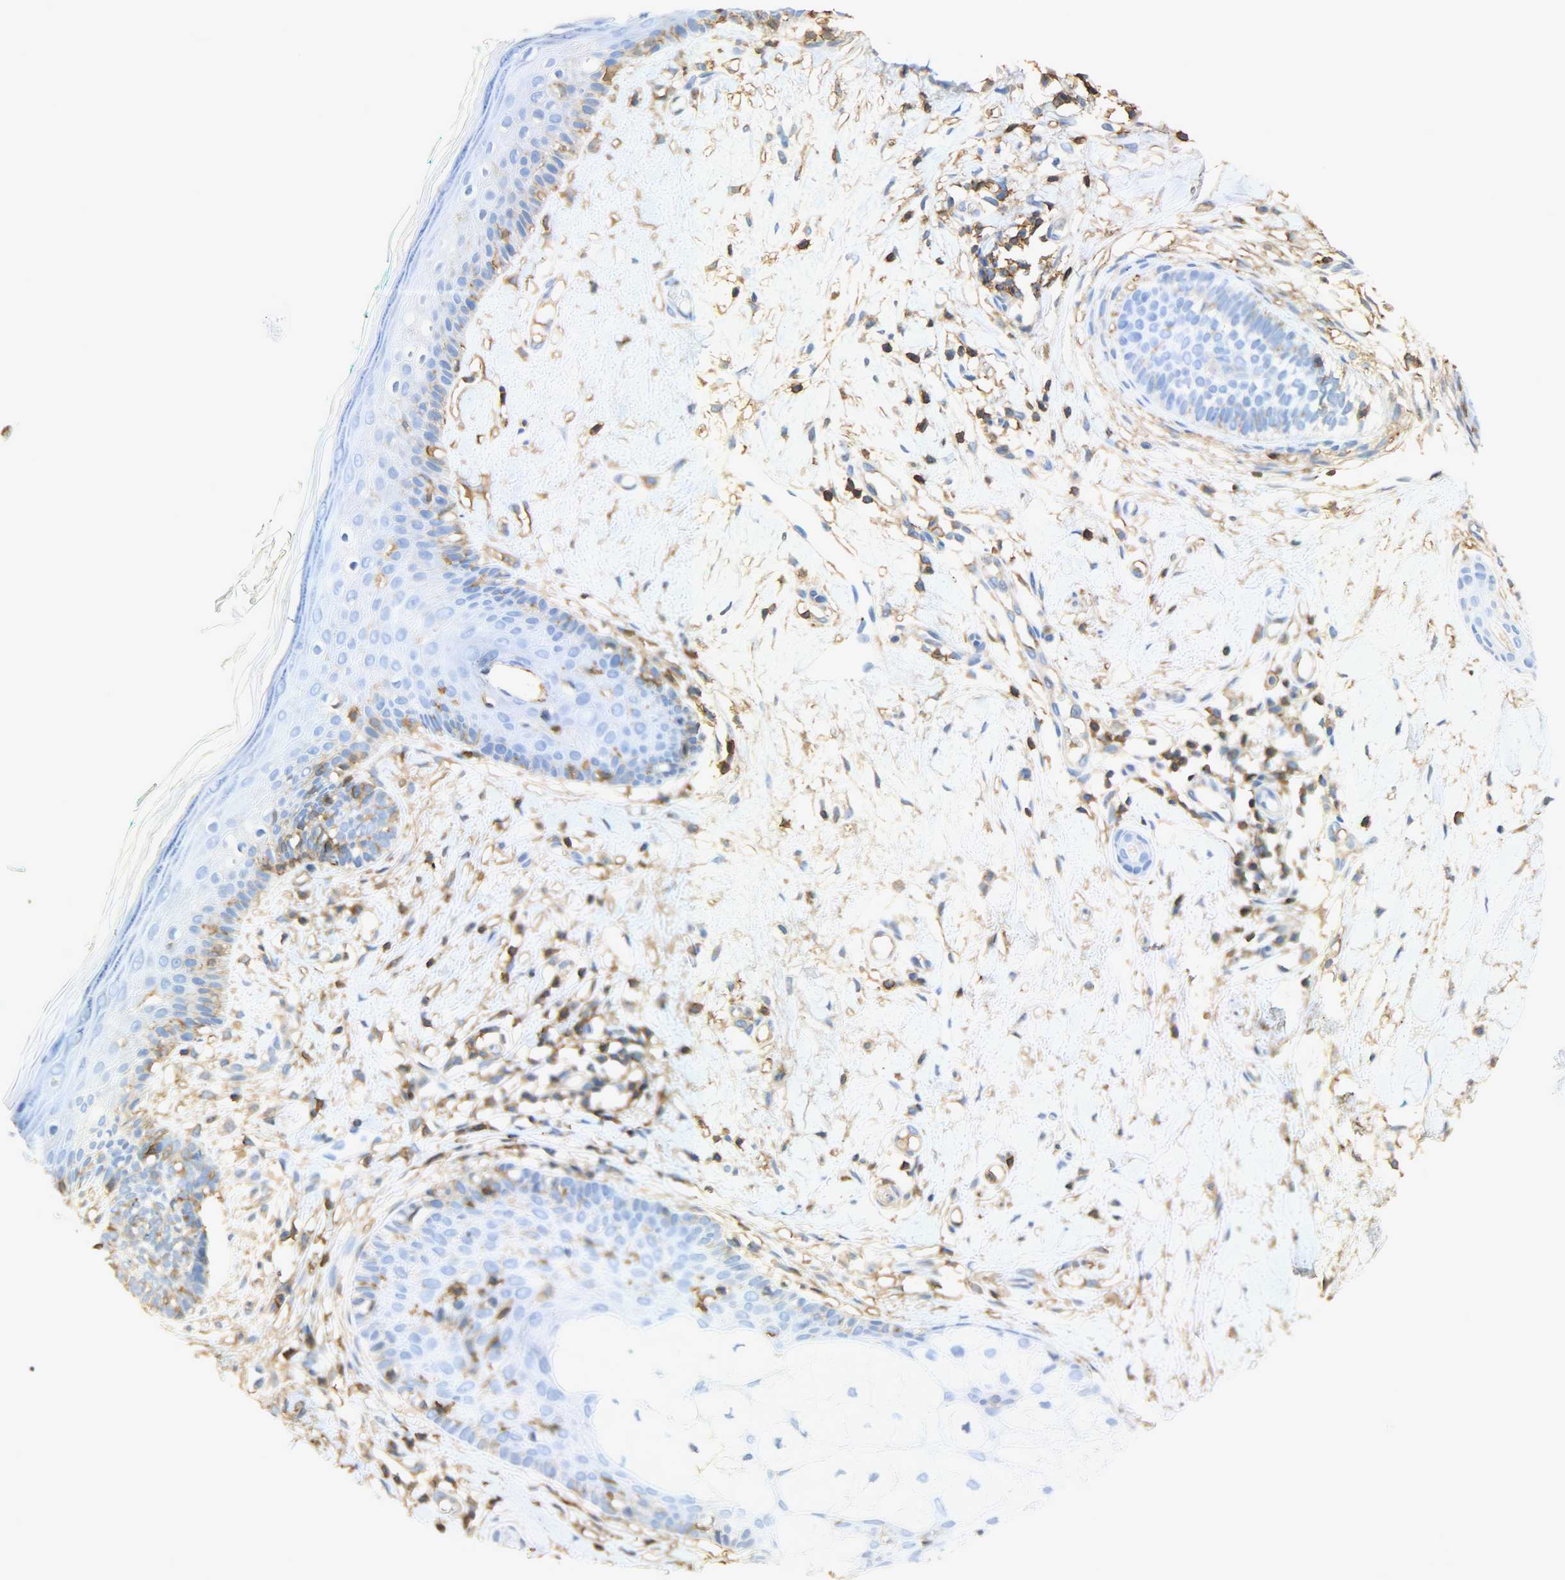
{"staining": {"intensity": "moderate", "quantity": "<25%", "location": "cytoplasmic/membranous"}, "tissue": "skin cancer", "cell_type": "Tumor cells", "image_type": "cancer", "snomed": [{"axis": "morphology", "description": "Basal cell carcinoma"}, {"axis": "topography", "description": "Skin"}], "caption": "IHC histopathology image of neoplastic tissue: skin cancer (basal cell carcinoma) stained using immunohistochemistry displays low levels of moderate protein expression localized specifically in the cytoplasmic/membranous of tumor cells, appearing as a cytoplasmic/membranous brown color.", "gene": "ANXA6", "patient": {"sex": "female", "age": 58}}